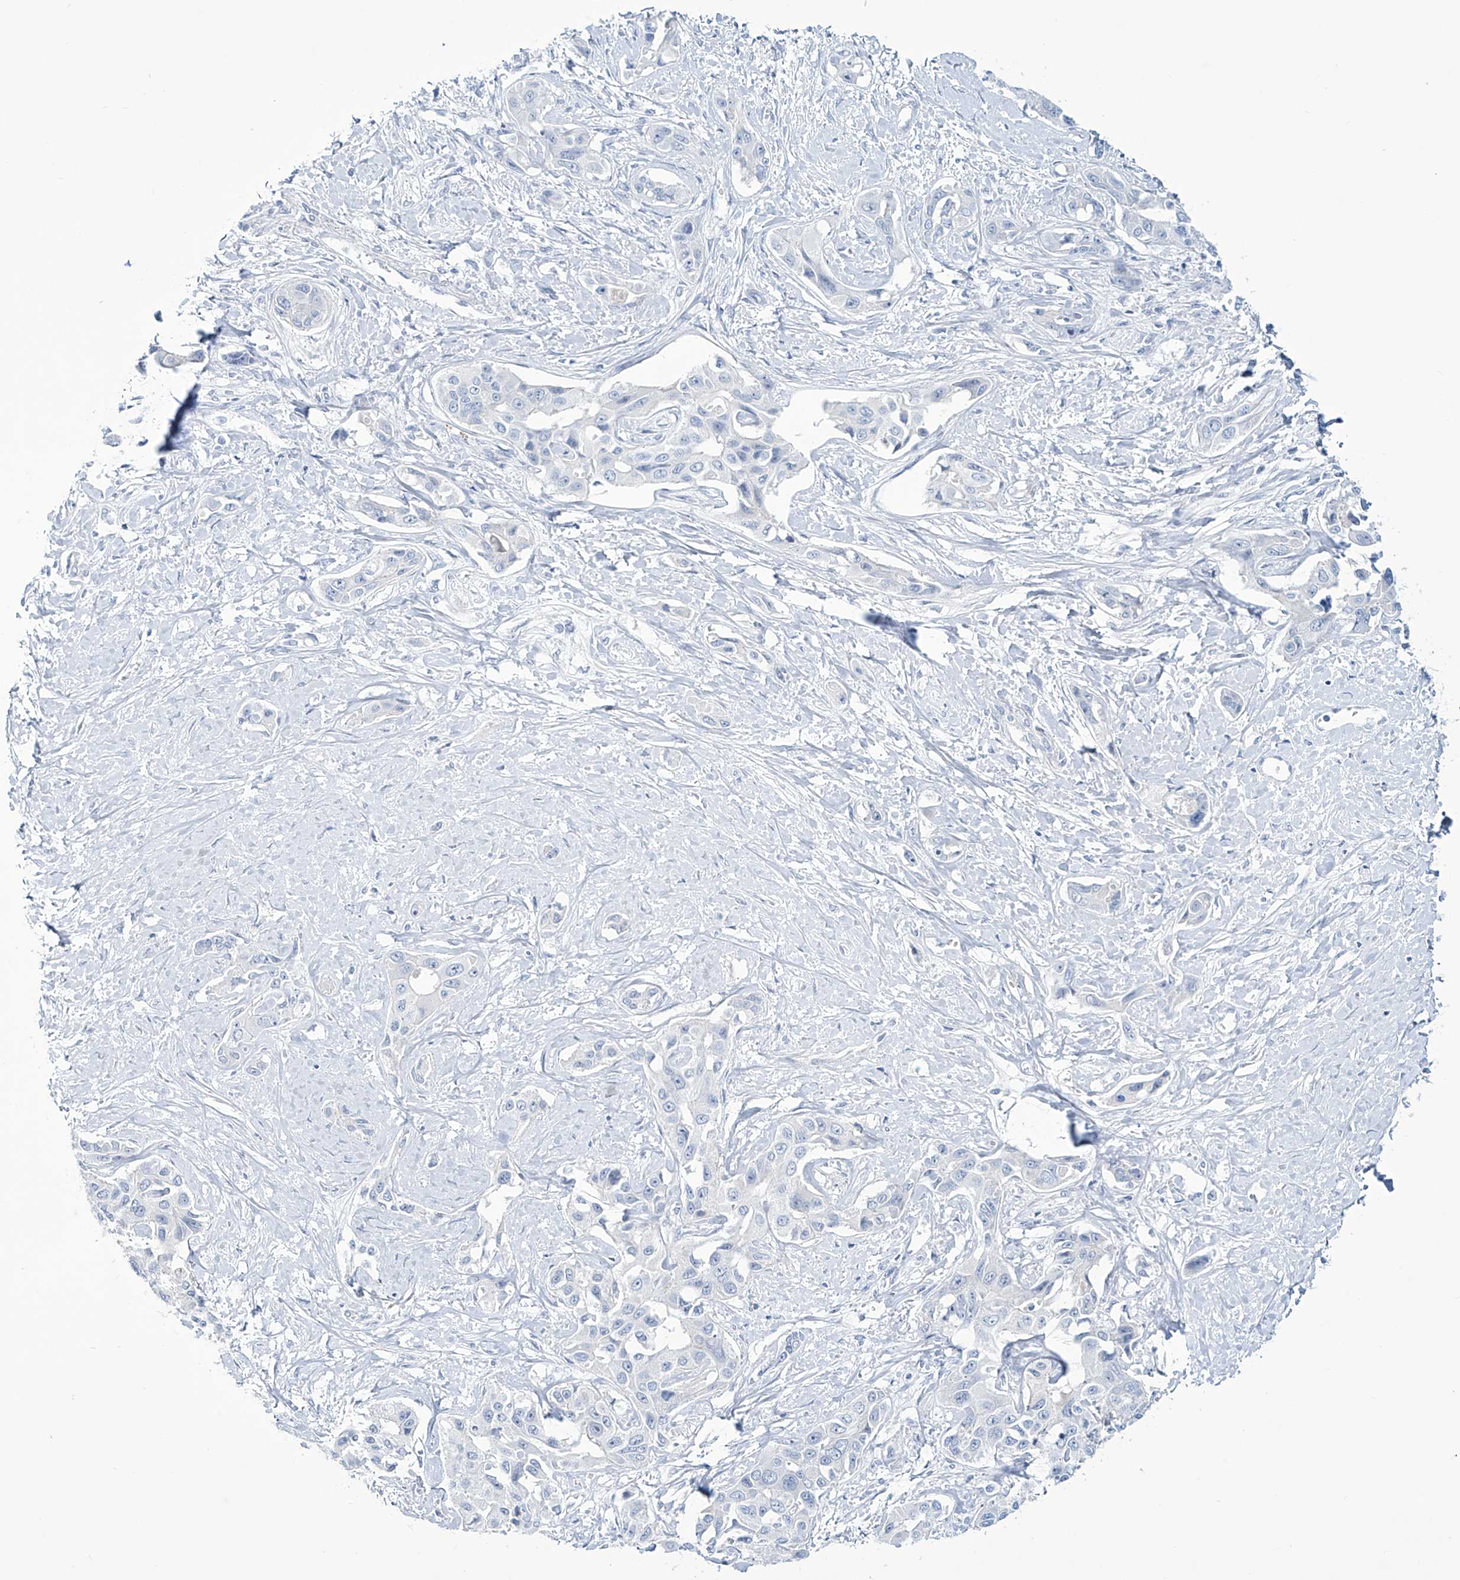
{"staining": {"intensity": "negative", "quantity": "none", "location": "none"}, "tissue": "liver cancer", "cell_type": "Tumor cells", "image_type": "cancer", "snomed": [{"axis": "morphology", "description": "Cholangiocarcinoma"}, {"axis": "topography", "description": "Liver"}], "caption": "Immunohistochemistry of cholangiocarcinoma (liver) exhibits no positivity in tumor cells. (DAB immunohistochemistry (IHC), high magnification).", "gene": "TRIM60", "patient": {"sex": "male", "age": 59}}